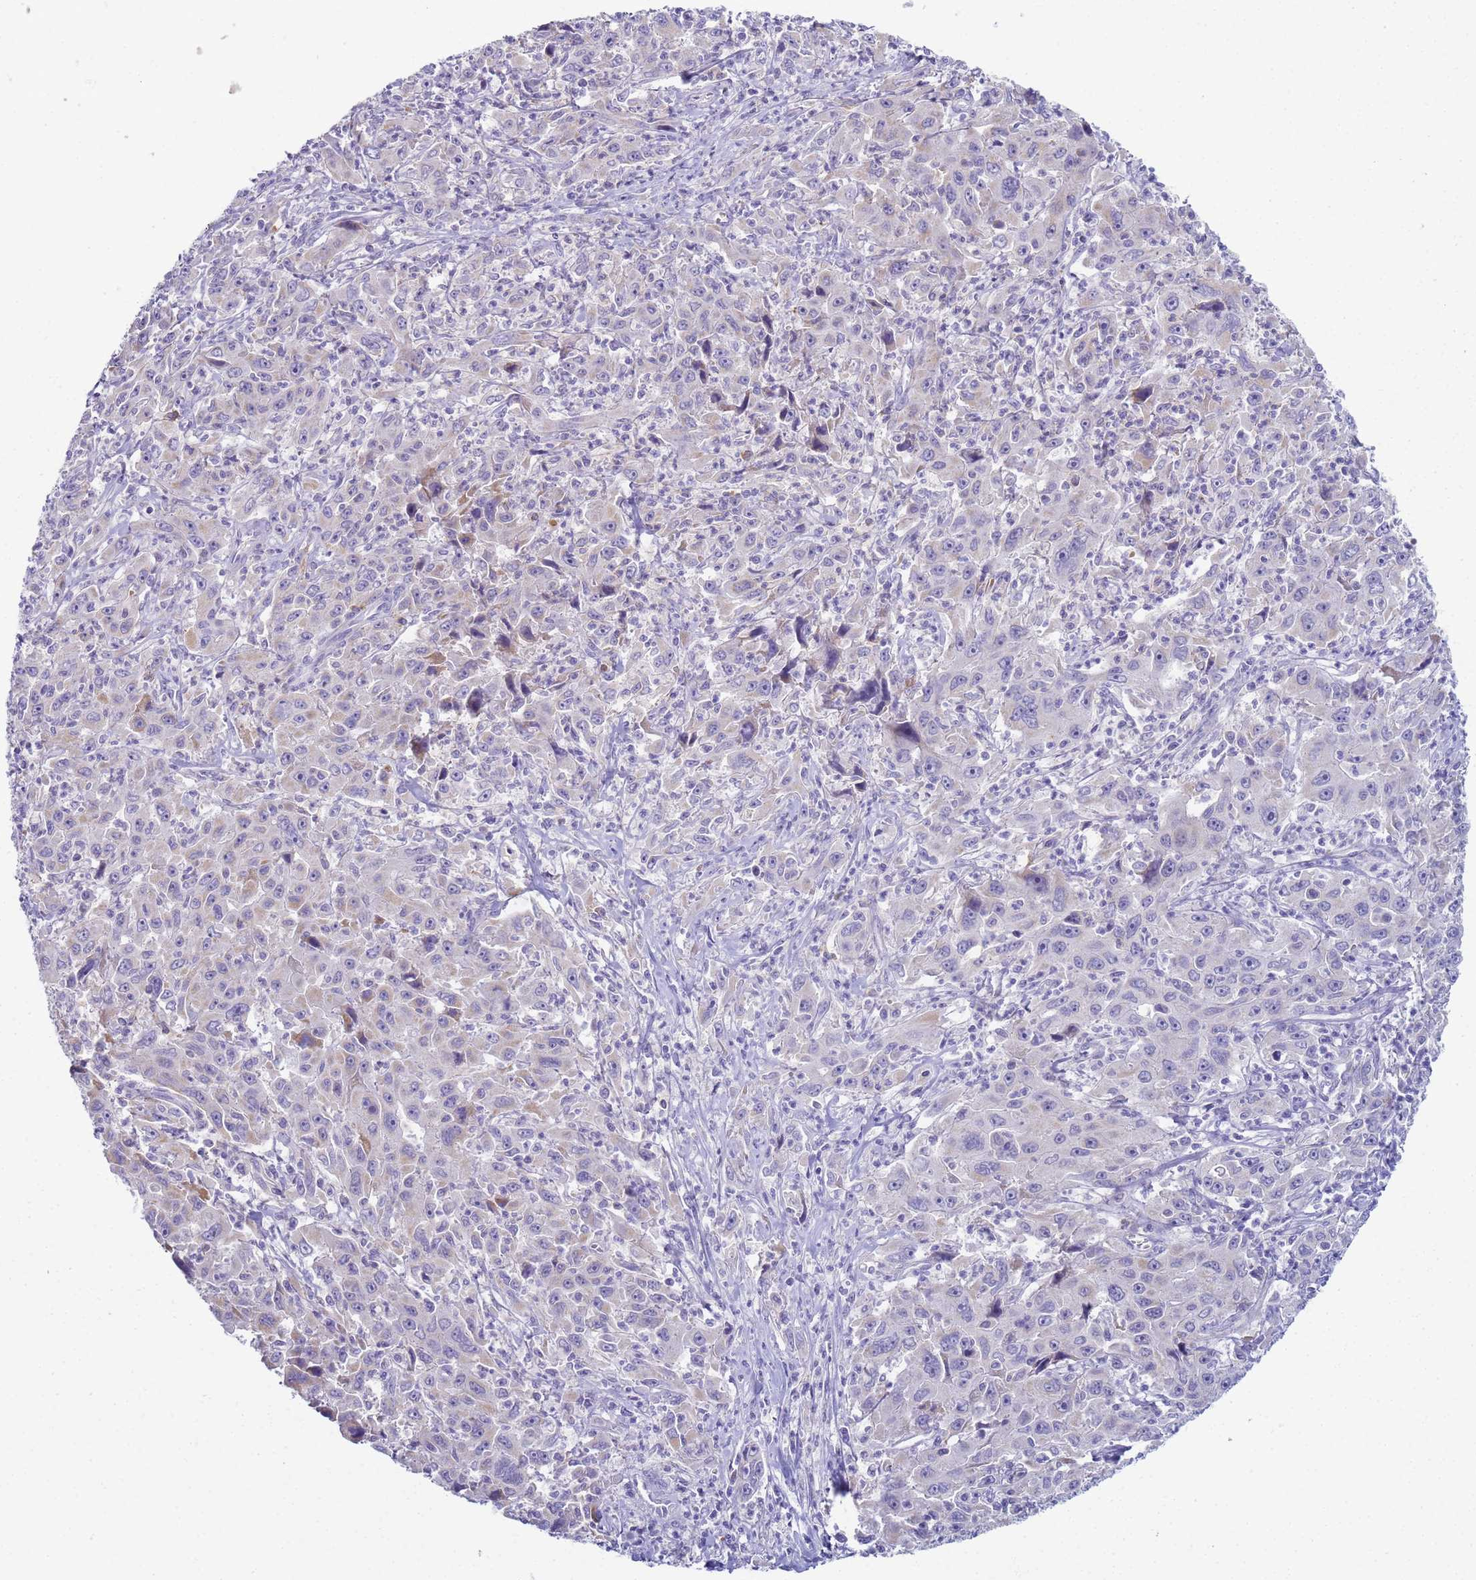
{"staining": {"intensity": "negative", "quantity": "none", "location": "none"}, "tissue": "liver cancer", "cell_type": "Tumor cells", "image_type": "cancer", "snomed": [{"axis": "morphology", "description": "Carcinoma, Hepatocellular, NOS"}, {"axis": "topography", "description": "Liver"}], "caption": "Immunohistochemistry image of human hepatocellular carcinoma (liver) stained for a protein (brown), which displays no positivity in tumor cells.", "gene": "CR1", "patient": {"sex": "male", "age": 63}}